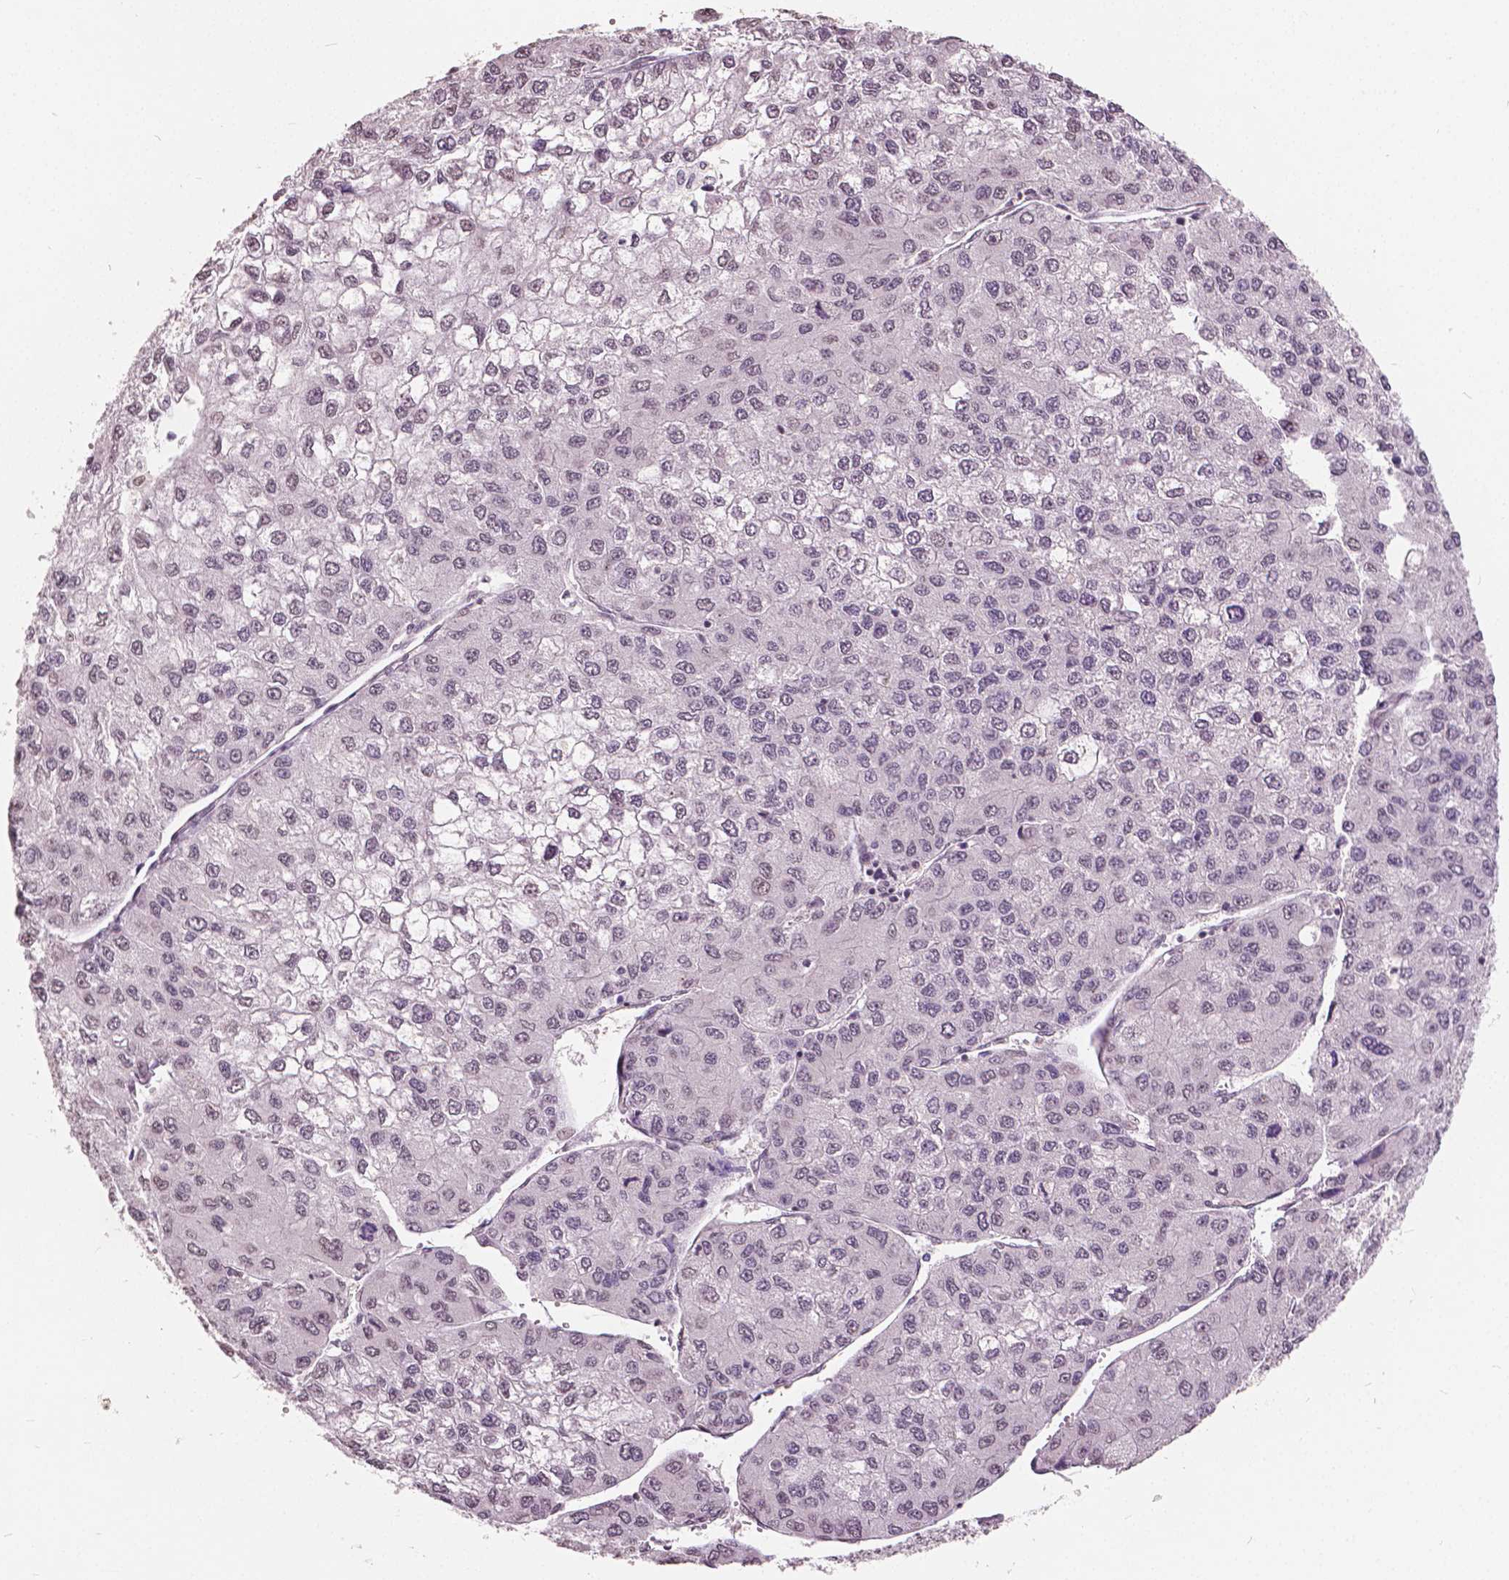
{"staining": {"intensity": "negative", "quantity": "none", "location": "none"}, "tissue": "liver cancer", "cell_type": "Tumor cells", "image_type": "cancer", "snomed": [{"axis": "morphology", "description": "Carcinoma, Hepatocellular, NOS"}, {"axis": "topography", "description": "Liver"}], "caption": "This is a photomicrograph of immunohistochemistry (IHC) staining of liver cancer (hepatocellular carcinoma), which shows no expression in tumor cells.", "gene": "HOXA10", "patient": {"sex": "female", "age": 66}}